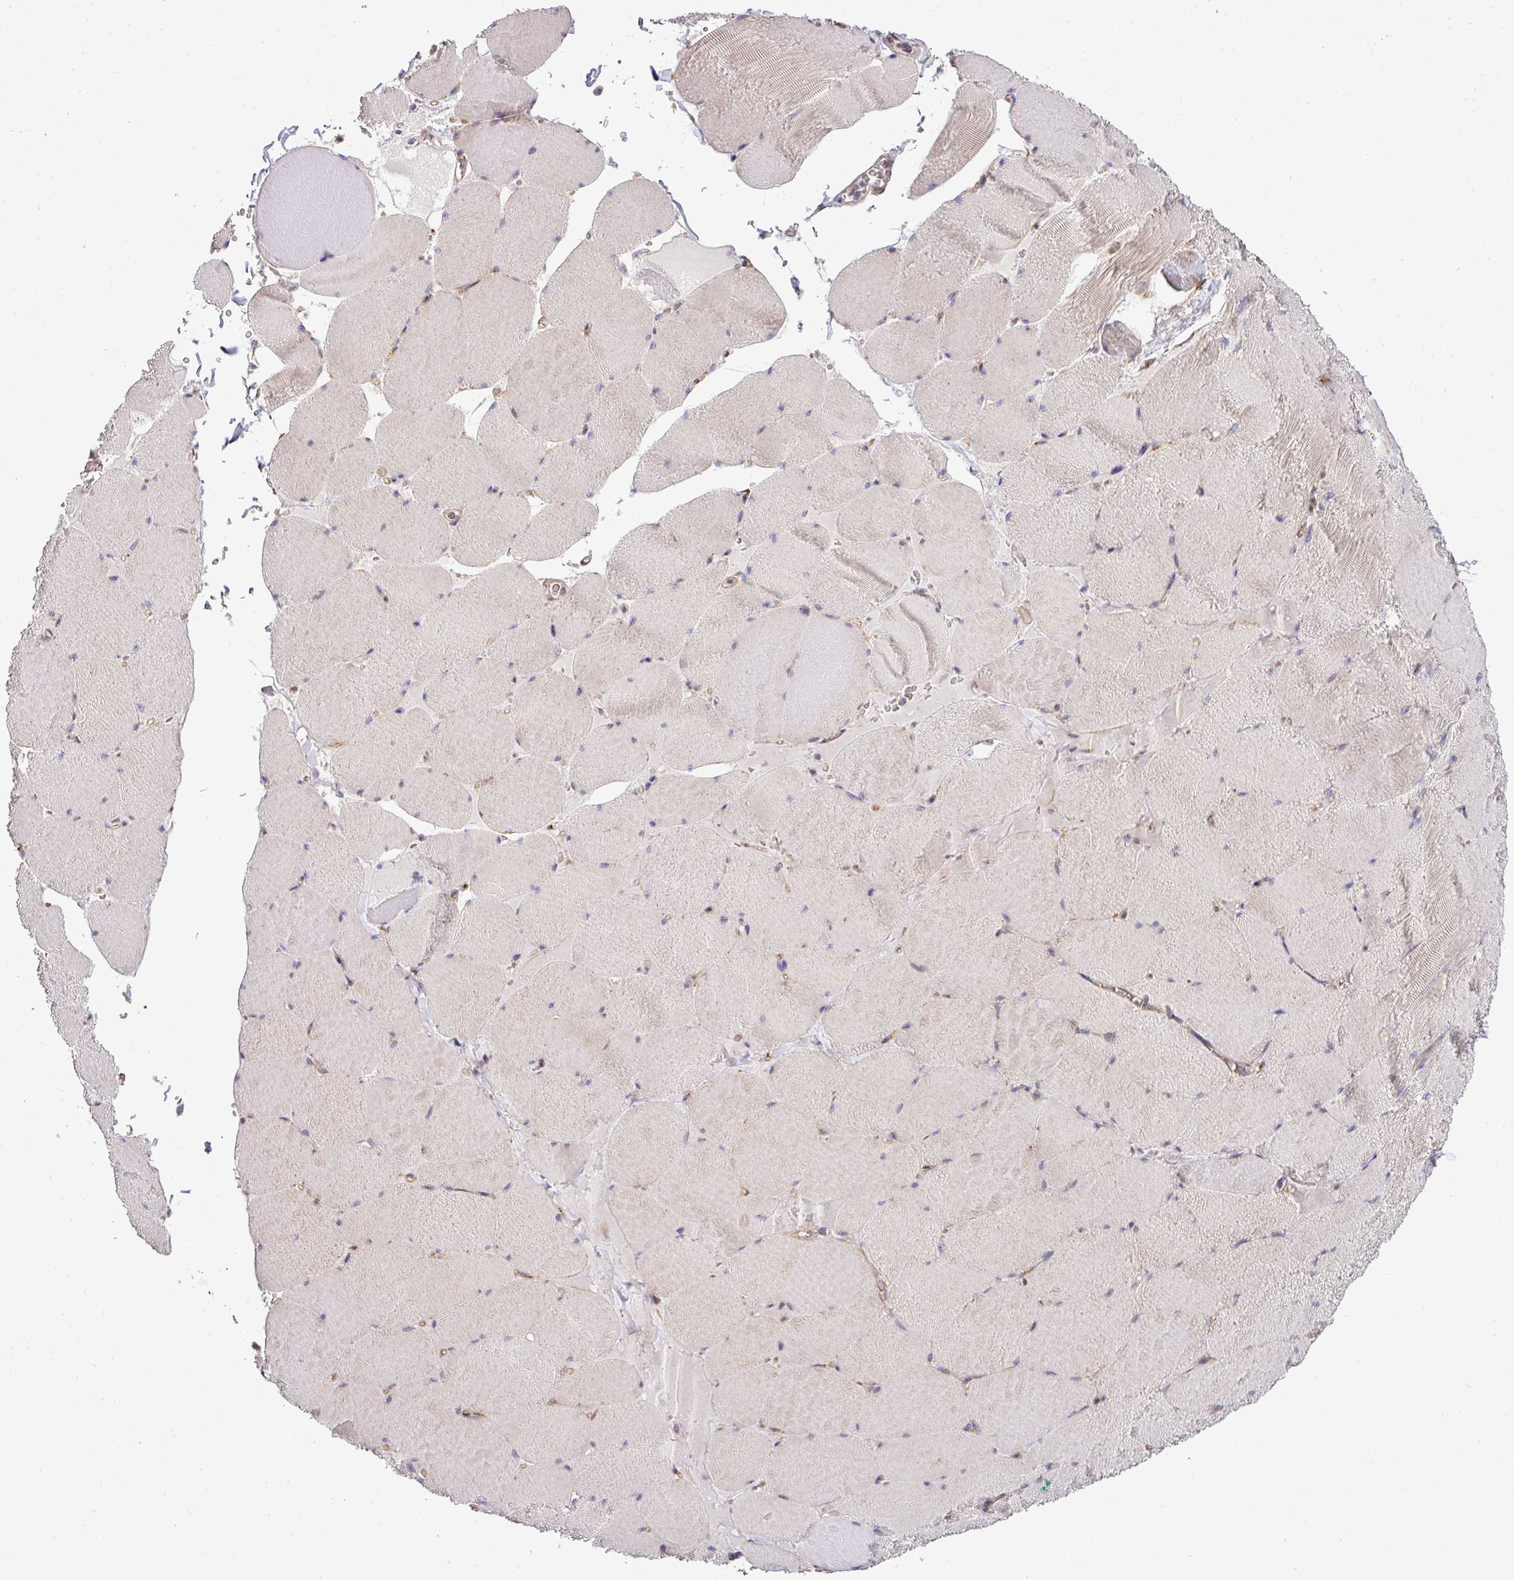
{"staining": {"intensity": "negative", "quantity": "none", "location": "none"}, "tissue": "skeletal muscle", "cell_type": "Myocytes", "image_type": "normal", "snomed": [{"axis": "morphology", "description": "Normal tissue, NOS"}, {"axis": "topography", "description": "Skeletal muscle"}, {"axis": "topography", "description": "Head-Neck"}], "caption": "High power microscopy micrograph of an immunohistochemistry image of benign skeletal muscle, revealing no significant positivity in myocytes.", "gene": "TIMMDC1", "patient": {"sex": "male", "age": 66}}